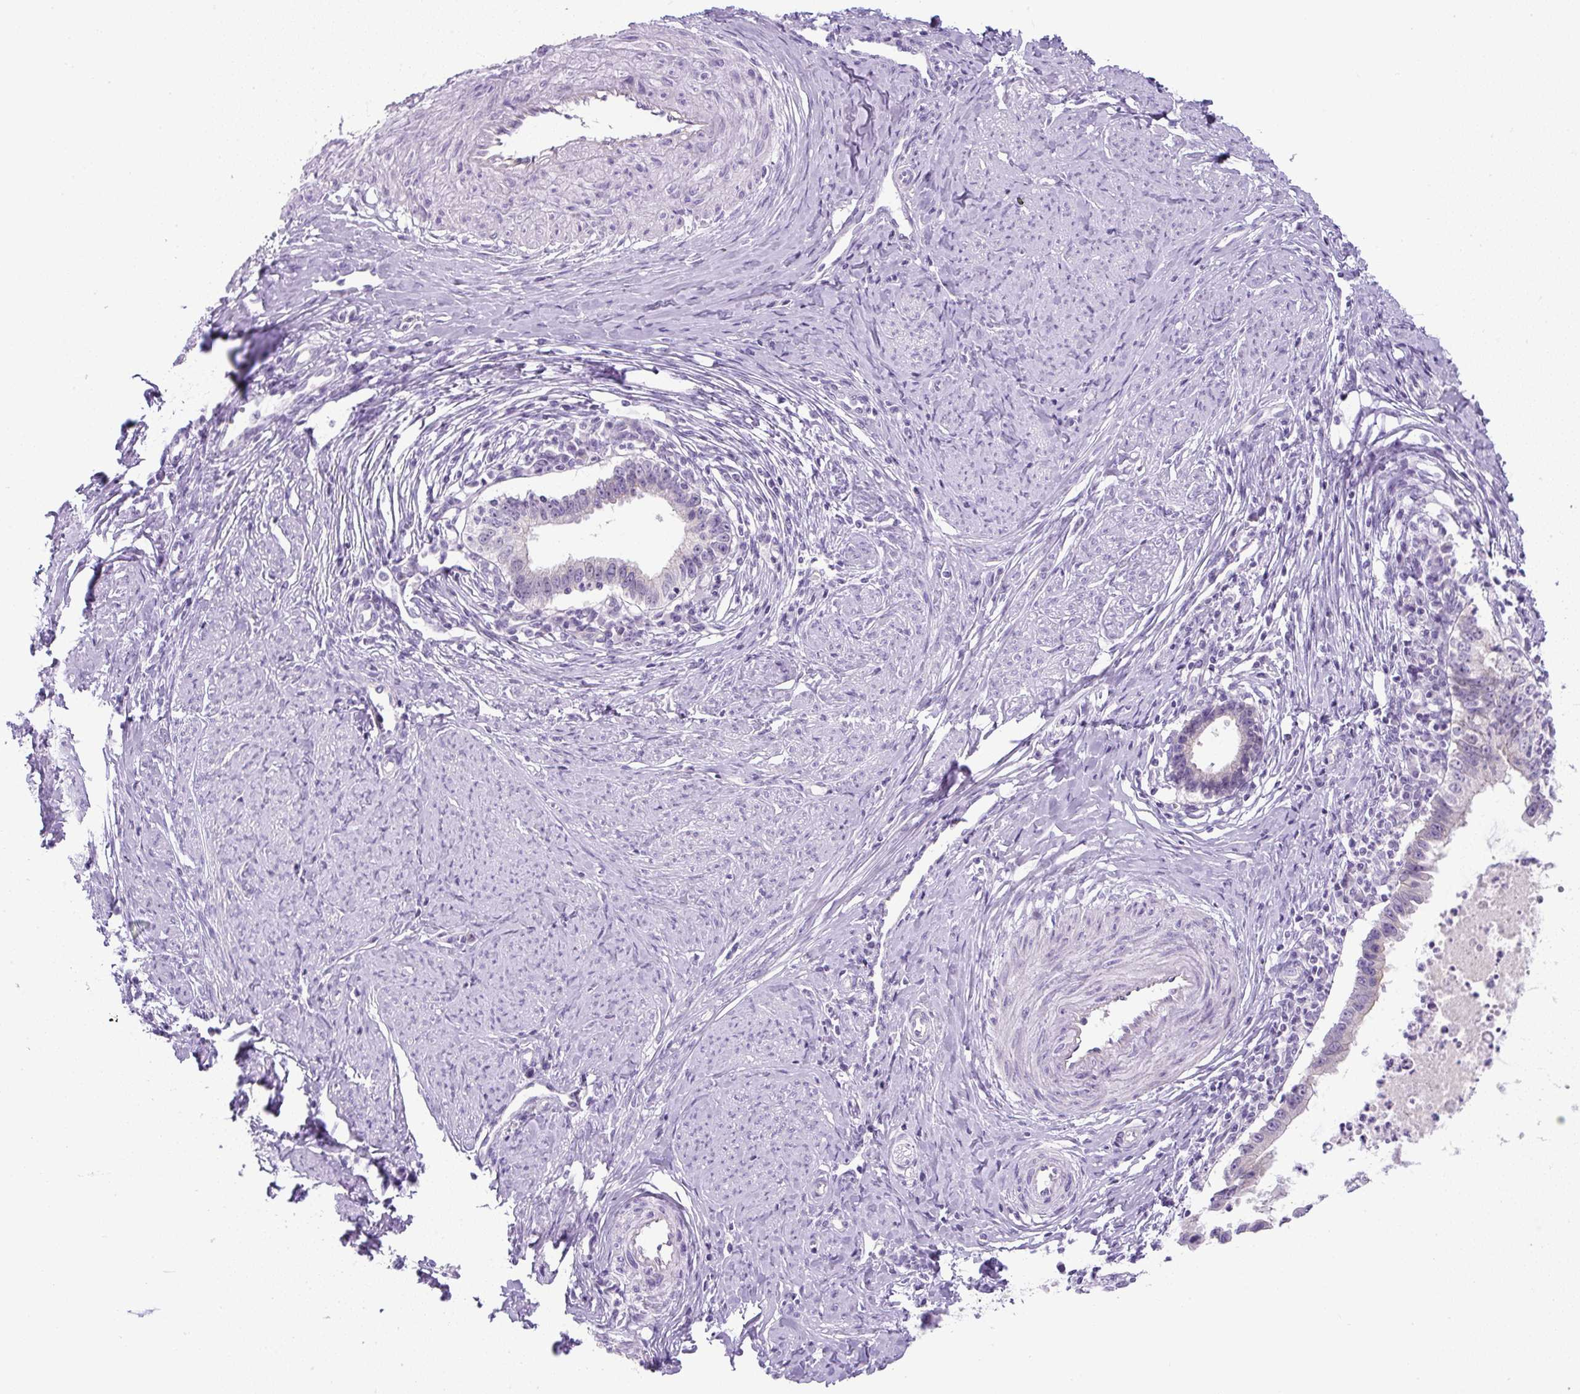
{"staining": {"intensity": "negative", "quantity": "none", "location": "none"}, "tissue": "cervical cancer", "cell_type": "Tumor cells", "image_type": "cancer", "snomed": [{"axis": "morphology", "description": "Adenocarcinoma, NOS"}, {"axis": "topography", "description": "Cervix"}], "caption": "Immunohistochemistry photomicrograph of neoplastic tissue: cervical cancer (adenocarcinoma) stained with DAB (3,3'-diaminobenzidine) displays no significant protein positivity in tumor cells. Brightfield microscopy of IHC stained with DAB (3,3'-diaminobenzidine) (brown) and hematoxylin (blue), captured at high magnification.", "gene": "ADAMTS19", "patient": {"sex": "female", "age": 36}}